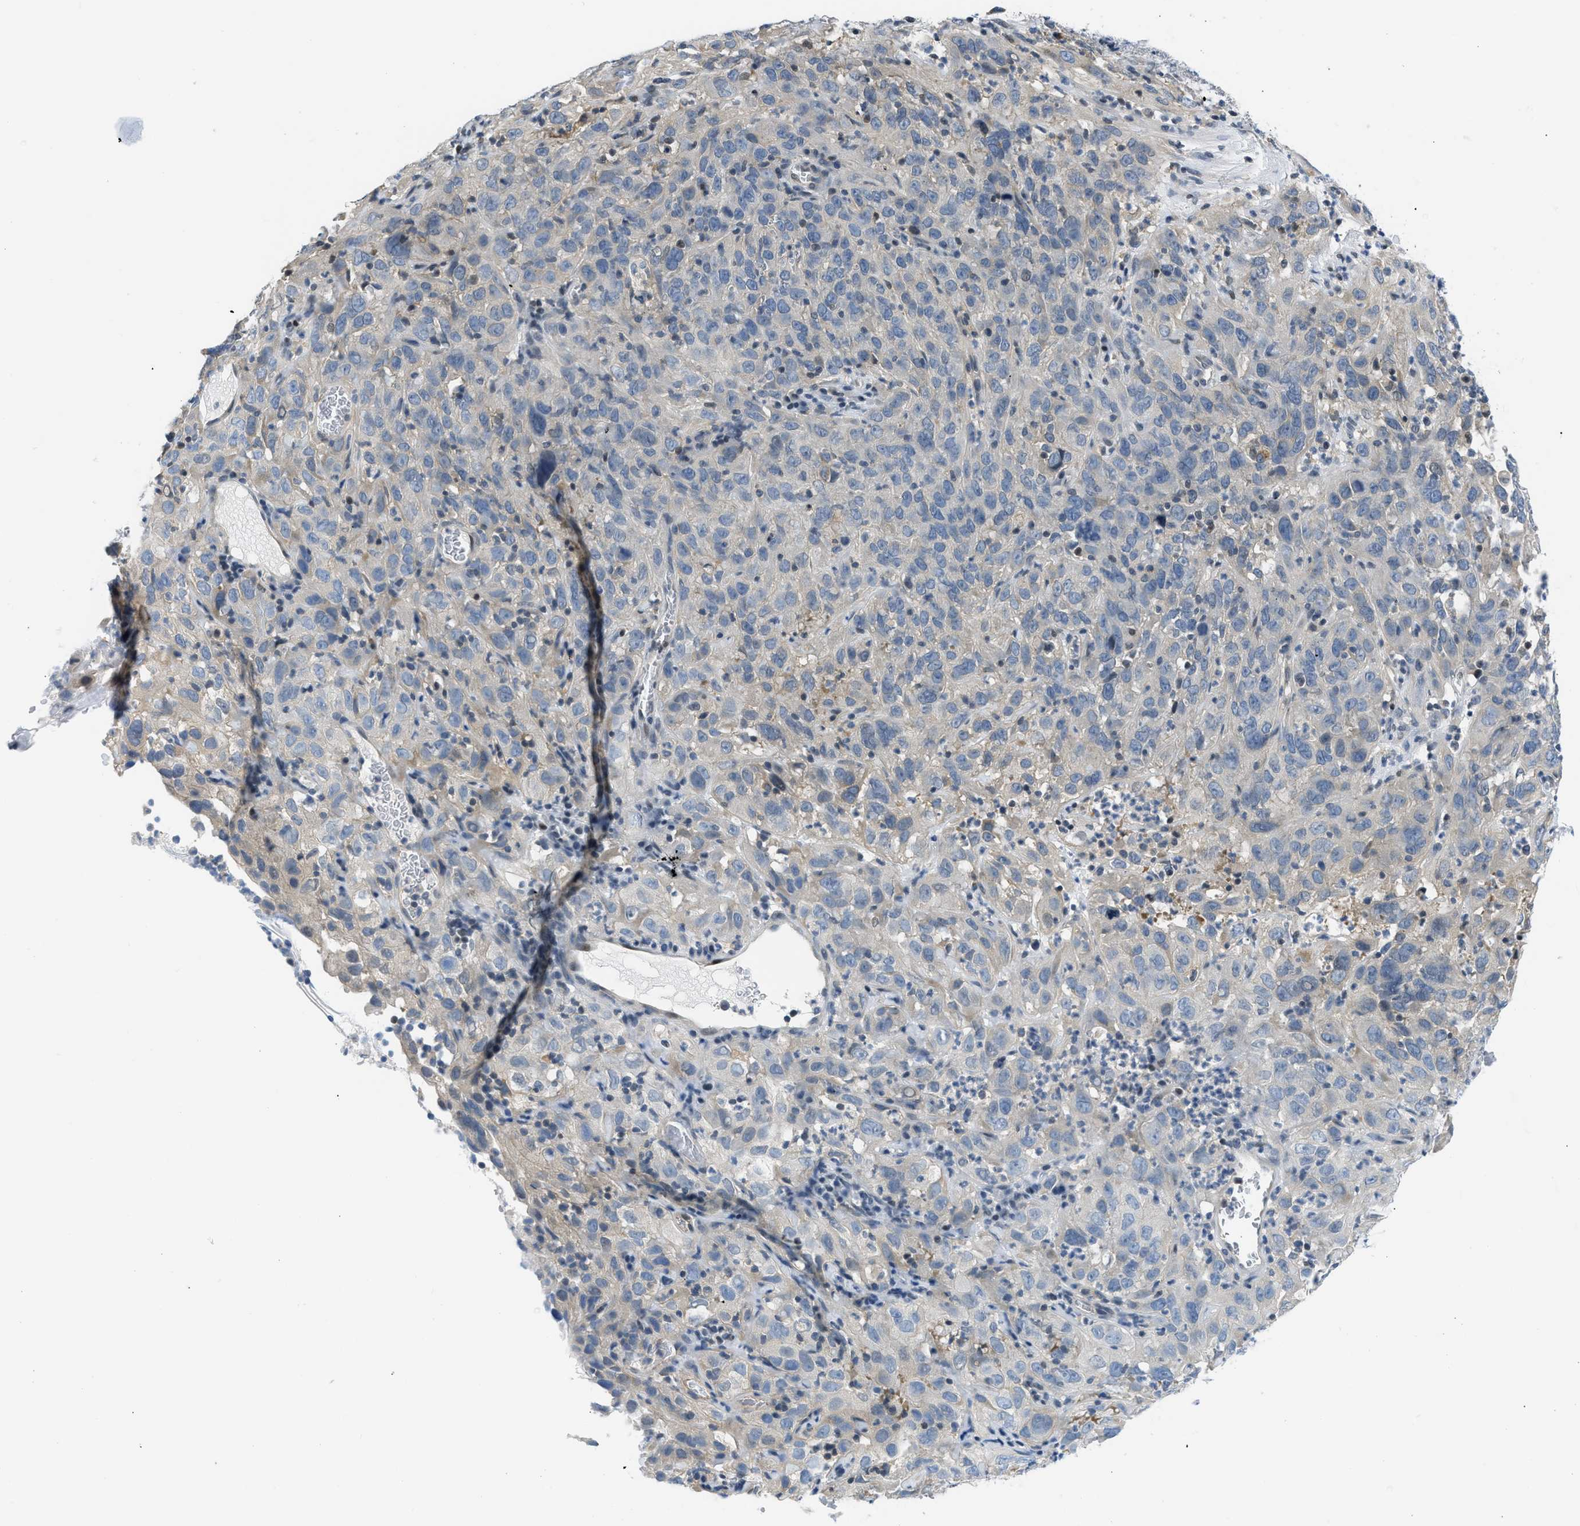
{"staining": {"intensity": "moderate", "quantity": "<25%", "location": "cytoplasmic/membranous"}, "tissue": "cervical cancer", "cell_type": "Tumor cells", "image_type": "cancer", "snomed": [{"axis": "morphology", "description": "Squamous cell carcinoma, NOS"}, {"axis": "topography", "description": "Cervix"}], "caption": "Cervical cancer was stained to show a protein in brown. There is low levels of moderate cytoplasmic/membranous staining in about <25% of tumor cells. The protein is stained brown, and the nuclei are stained in blue (DAB IHC with brightfield microscopy, high magnification).", "gene": "OLIG3", "patient": {"sex": "female", "age": 32}}